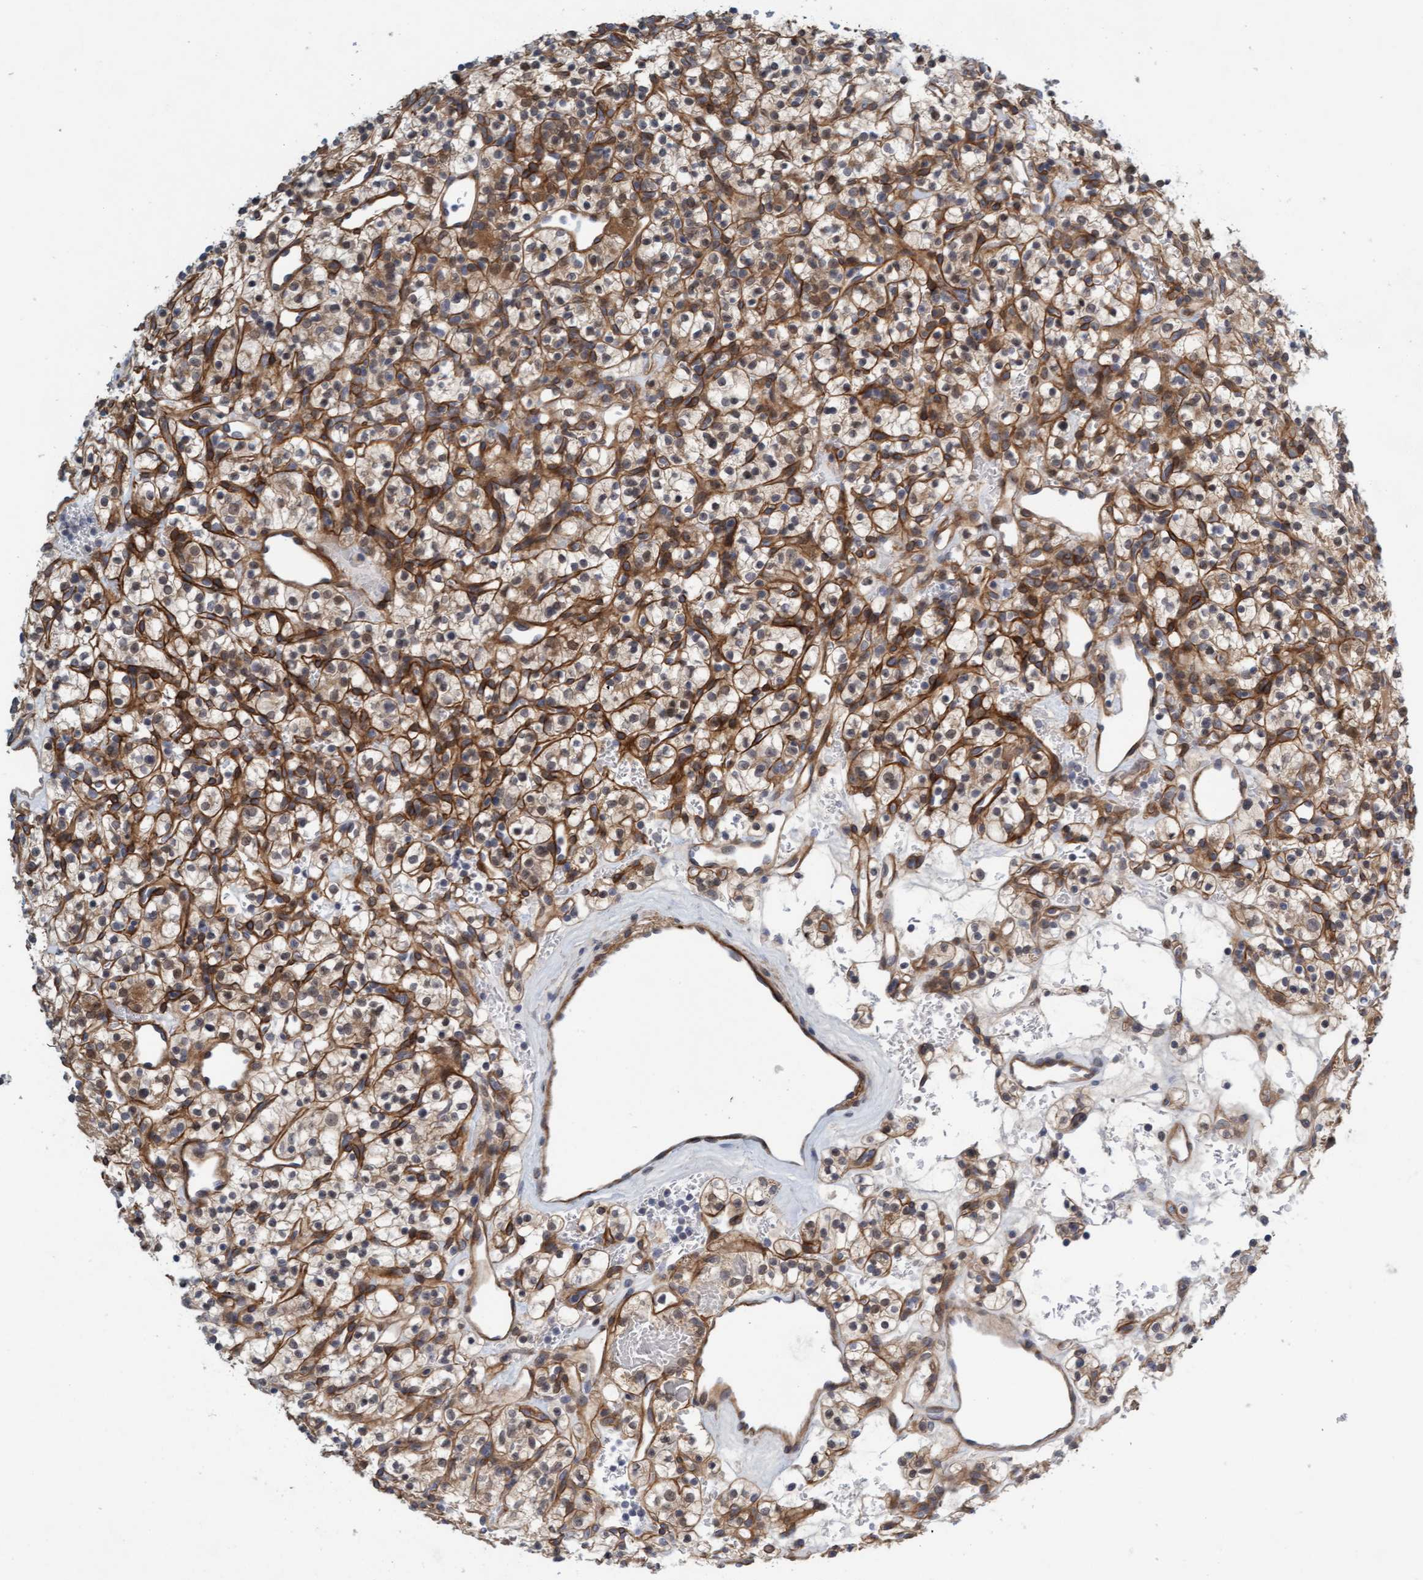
{"staining": {"intensity": "moderate", "quantity": ">75%", "location": "cytoplasmic/membranous"}, "tissue": "renal cancer", "cell_type": "Tumor cells", "image_type": "cancer", "snomed": [{"axis": "morphology", "description": "Adenocarcinoma, NOS"}, {"axis": "topography", "description": "Kidney"}], "caption": "Brown immunohistochemical staining in human renal cancer shows moderate cytoplasmic/membranous expression in about >75% of tumor cells.", "gene": "TSTD2", "patient": {"sex": "female", "age": 57}}